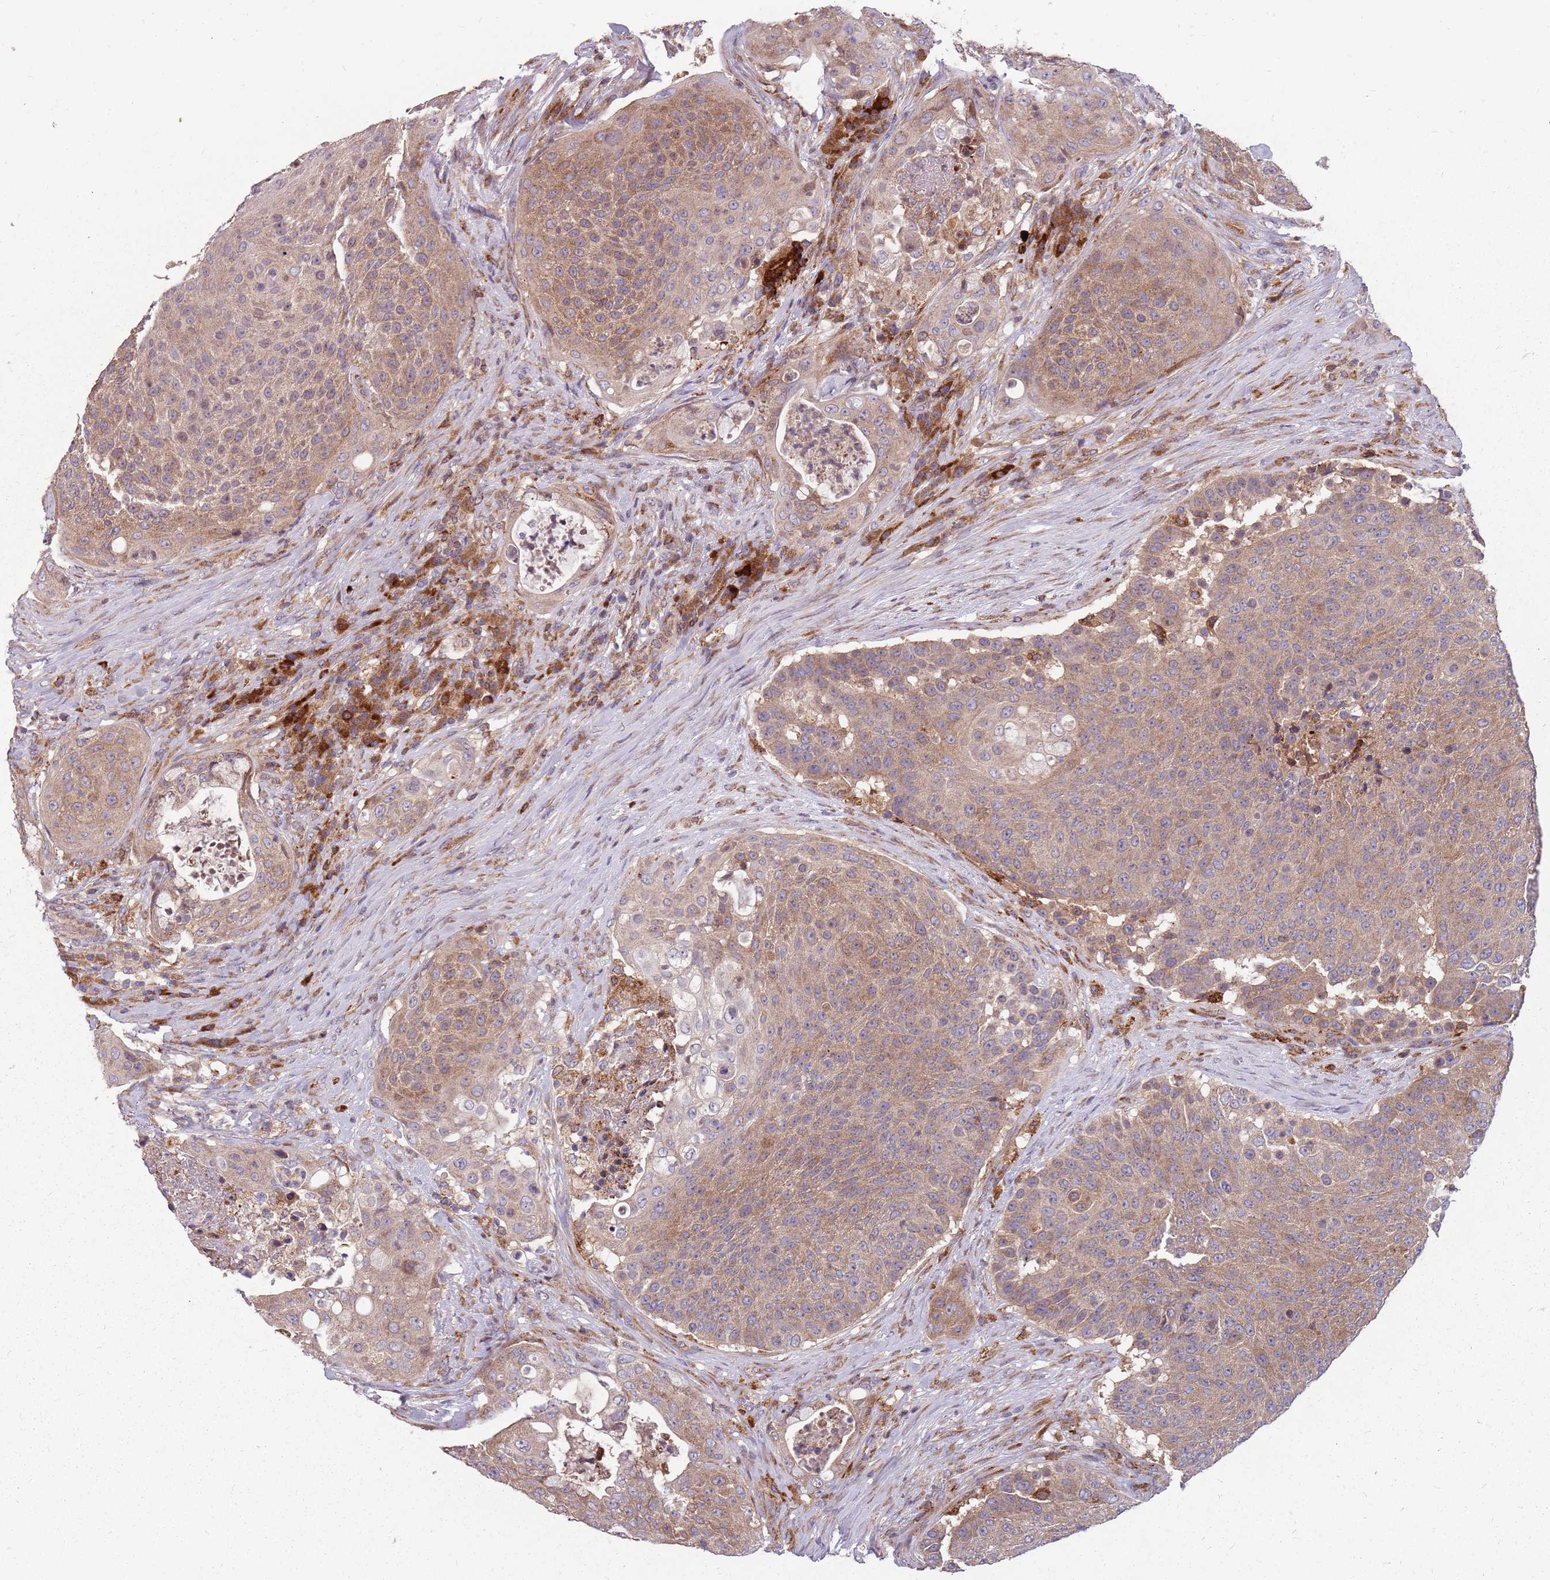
{"staining": {"intensity": "weak", "quantity": ">75%", "location": "cytoplasmic/membranous"}, "tissue": "urothelial cancer", "cell_type": "Tumor cells", "image_type": "cancer", "snomed": [{"axis": "morphology", "description": "Urothelial carcinoma, High grade"}, {"axis": "topography", "description": "Urinary bladder"}], "caption": "High-grade urothelial carcinoma stained with a protein marker reveals weak staining in tumor cells.", "gene": "NME4", "patient": {"sex": "female", "age": 63}}